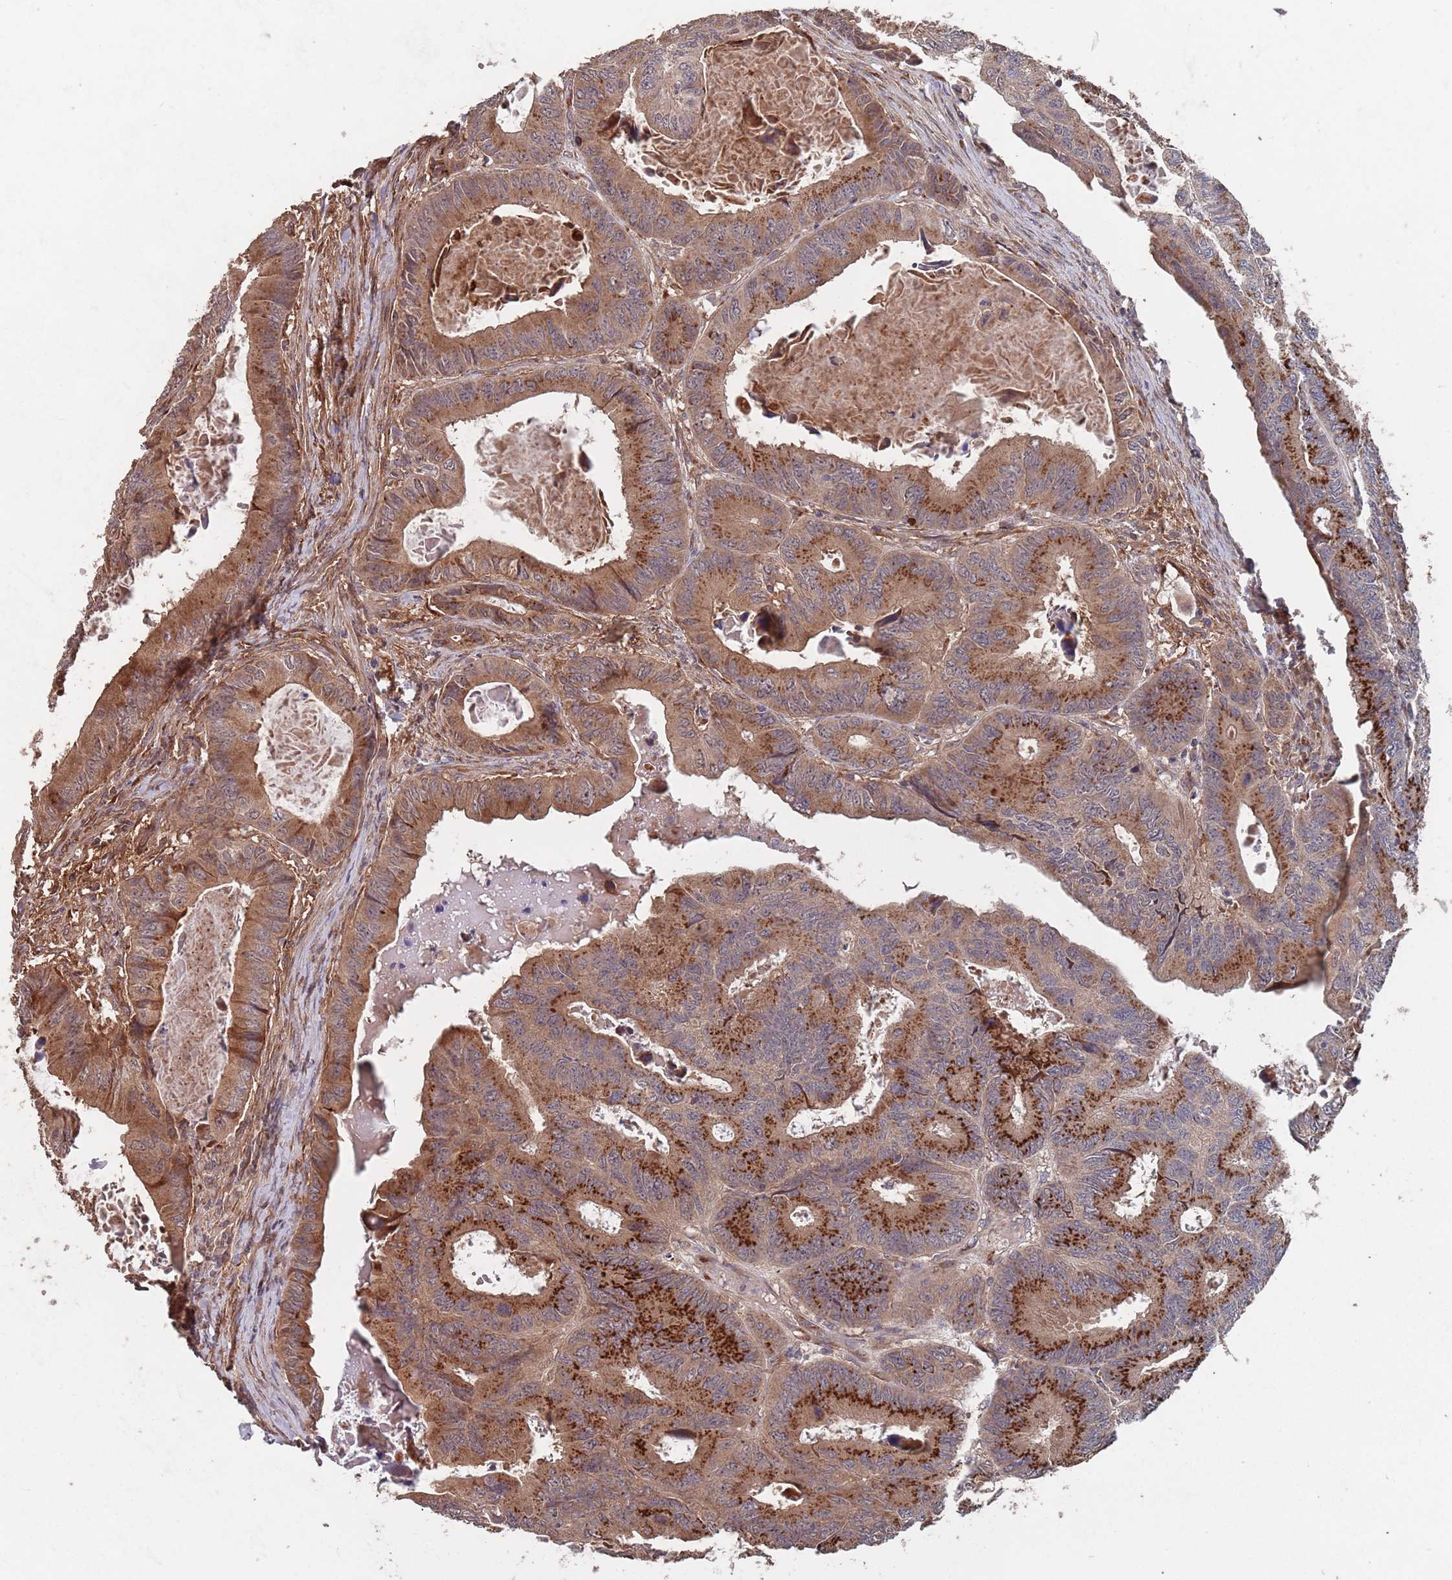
{"staining": {"intensity": "strong", "quantity": ">75%", "location": "cytoplasmic/membranous"}, "tissue": "colorectal cancer", "cell_type": "Tumor cells", "image_type": "cancer", "snomed": [{"axis": "morphology", "description": "Adenocarcinoma, NOS"}, {"axis": "topography", "description": "Colon"}], "caption": "About >75% of tumor cells in colorectal cancer (adenocarcinoma) display strong cytoplasmic/membranous protein staining as visualized by brown immunohistochemical staining.", "gene": "UNC45A", "patient": {"sex": "male", "age": 85}}